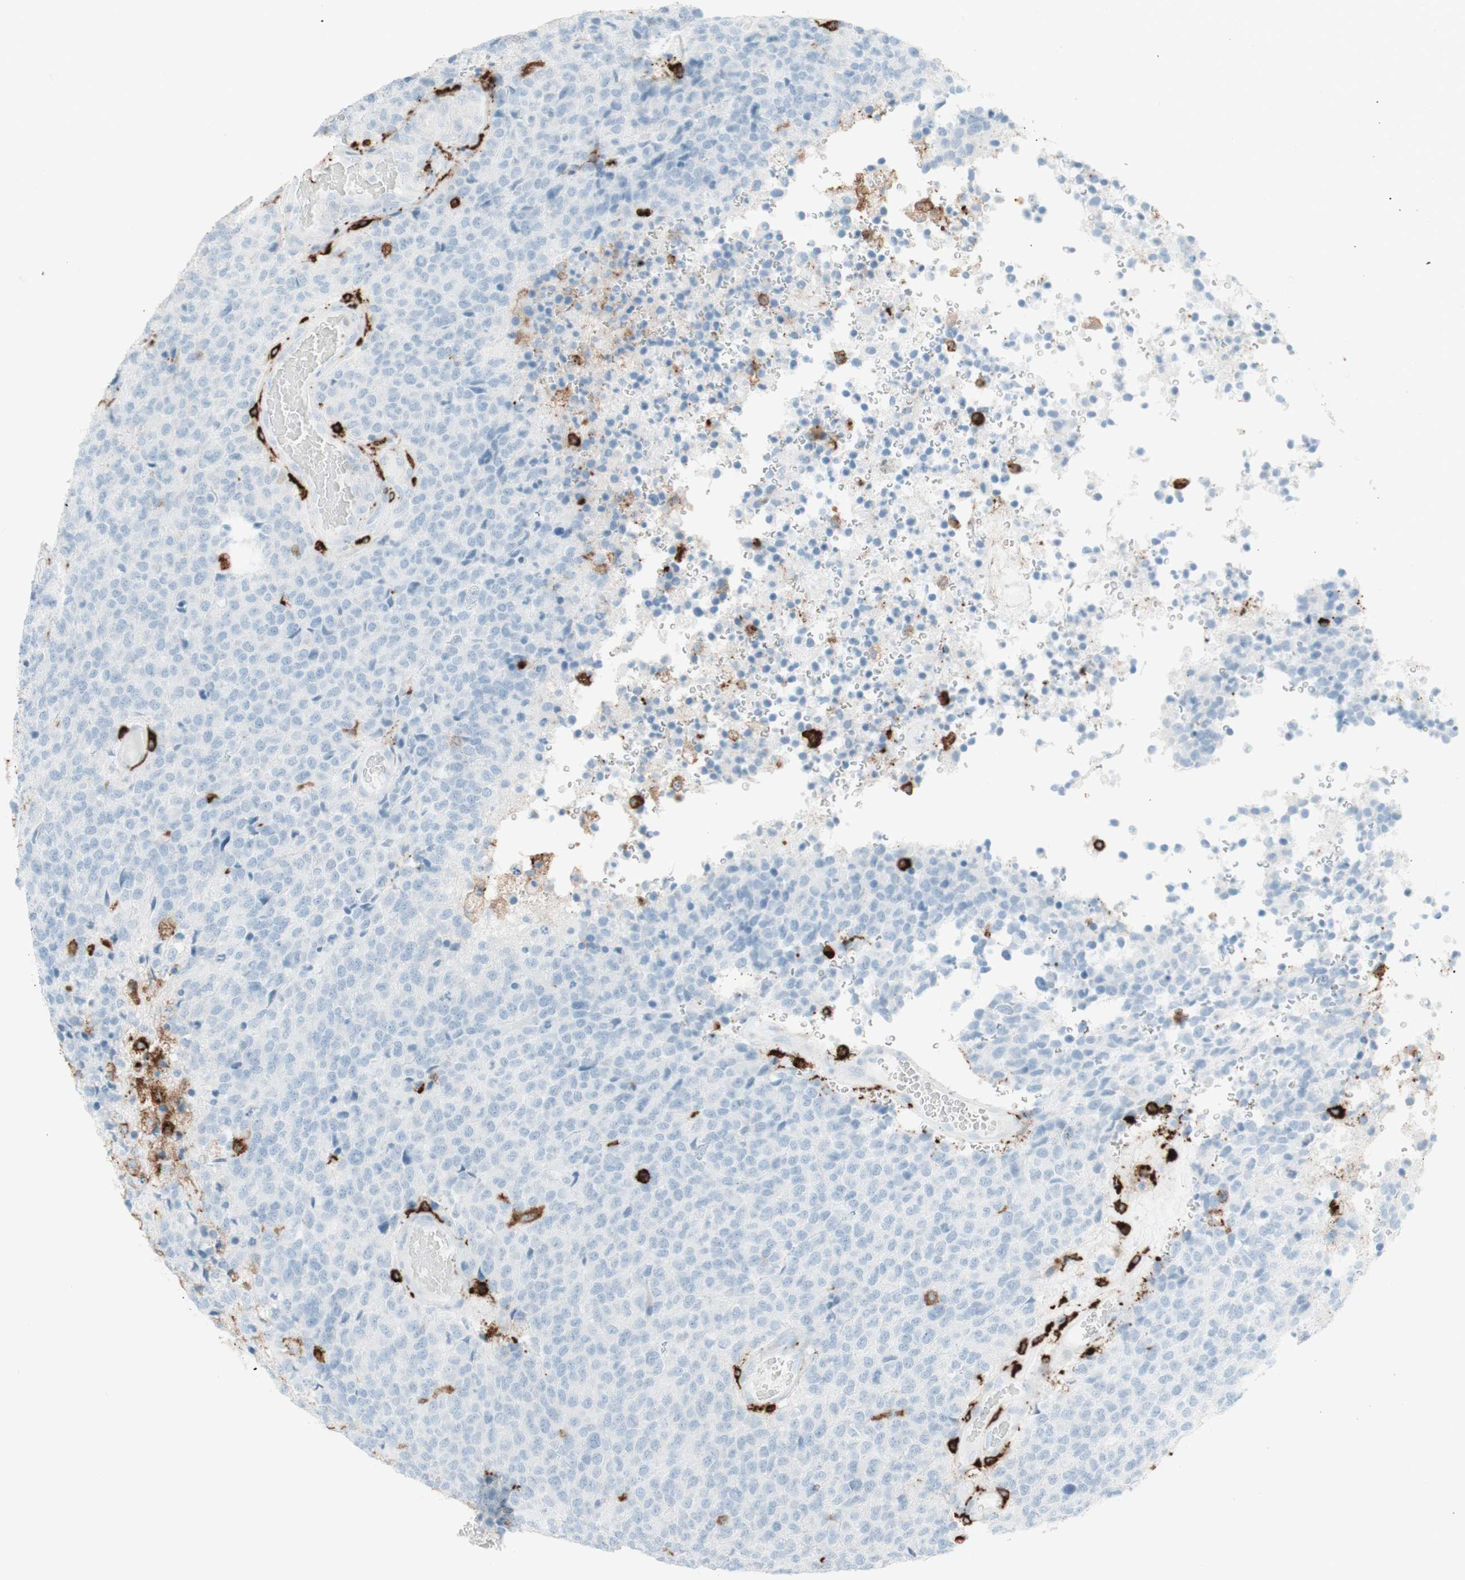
{"staining": {"intensity": "negative", "quantity": "none", "location": "none"}, "tissue": "glioma", "cell_type": "Tumor cells", "image_type": "cancer", "snomed": [{"axis": "morphology", "description": "Glioma, malignant, High grade"}, {"axis": "topography", "description": "pancreas cauda"}], "caption": "High magnification brightfield microscopy of high-grade glioma (malignant) stained with DAB (brown) and counterstained with hematoxylin (blue): tumor cells show no significant staining.", "gene": "HLA-DPB1", "patient": {"sex": "male", "age": 60}}